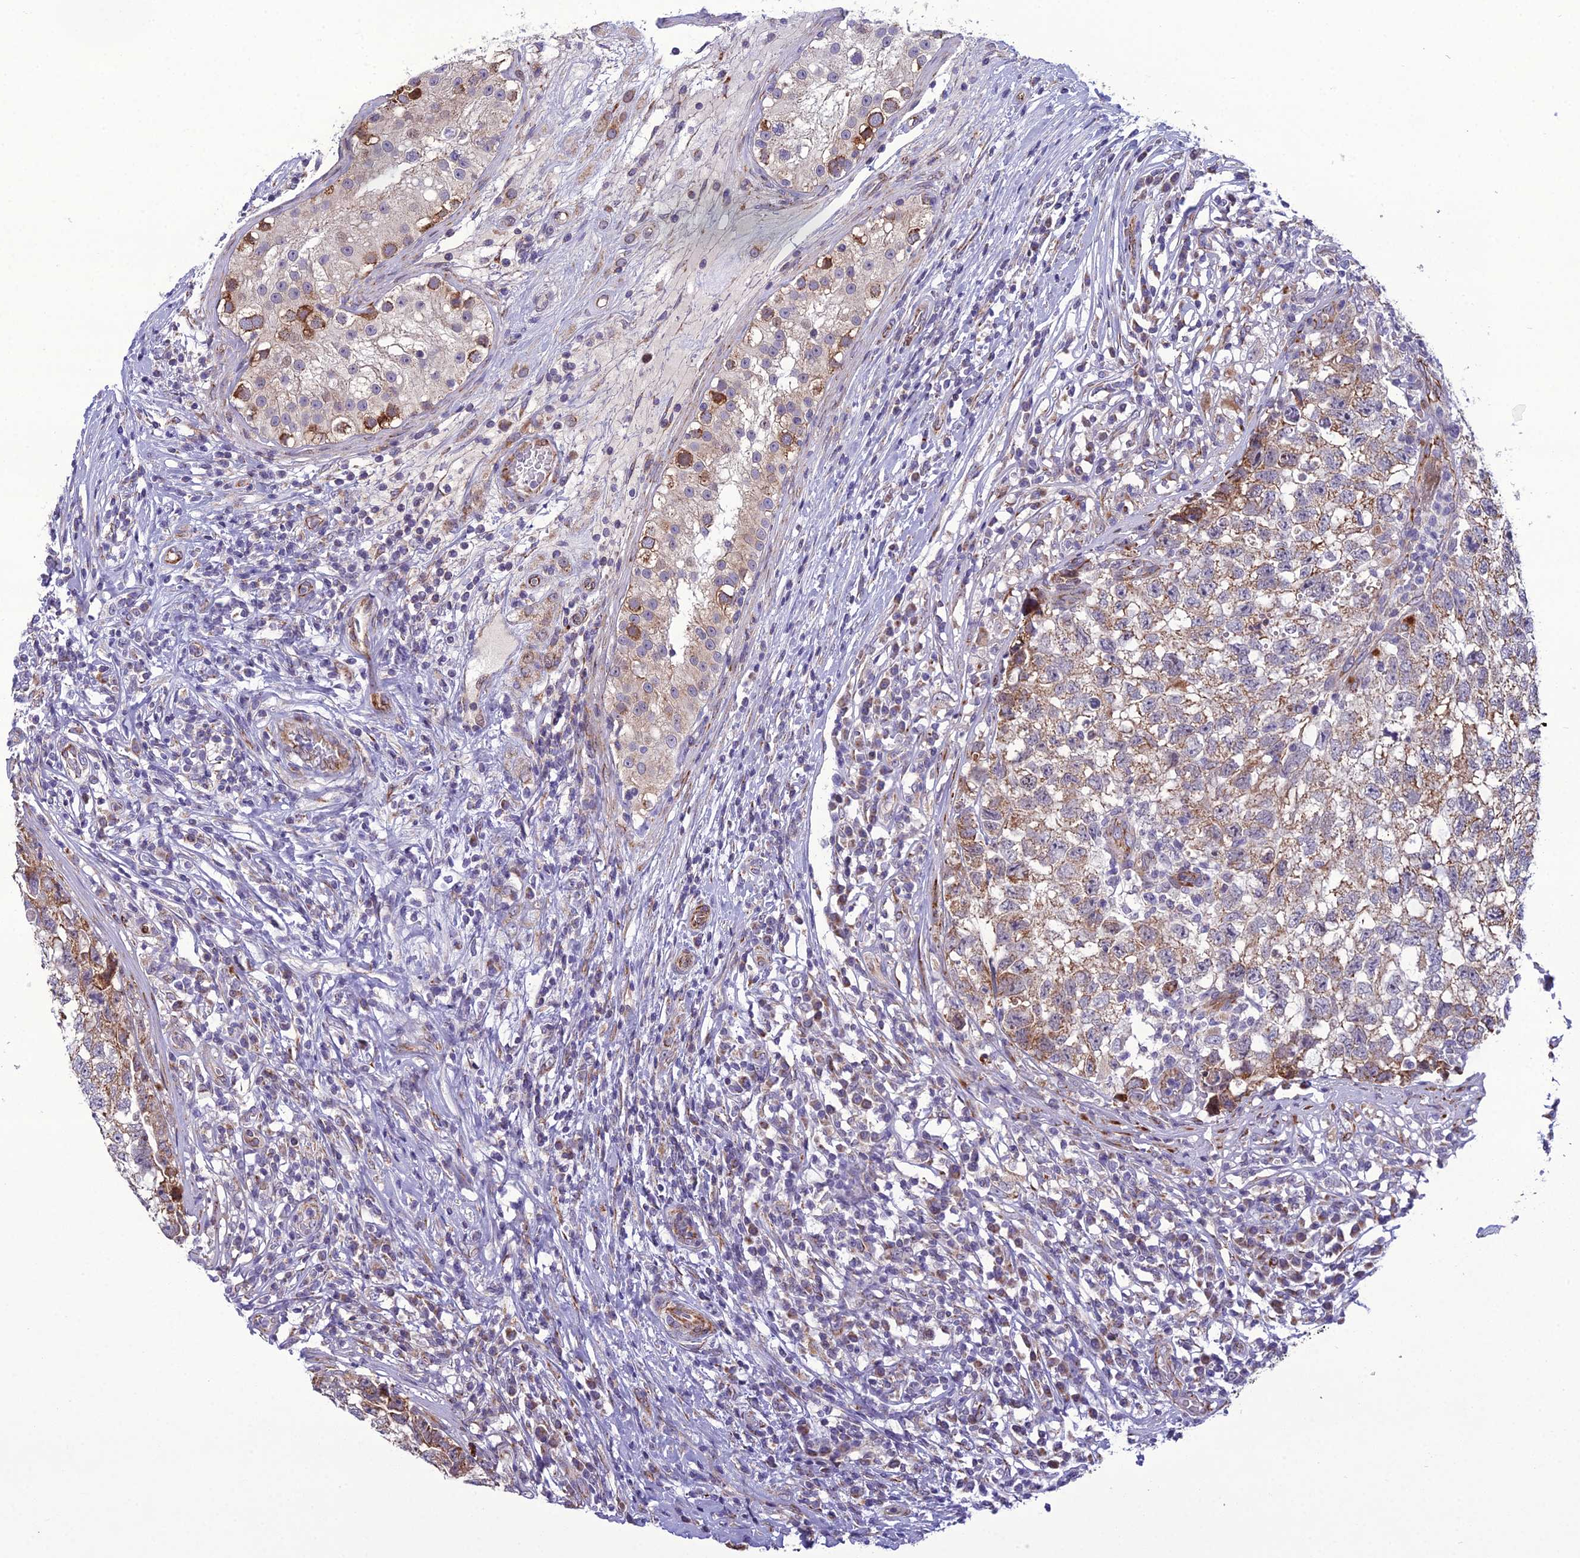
{"staining": {"intensity": "moderate", "quantity": ">75%", "location": "cytoplasmic/membranous"}, "tissue": "testis cancer", "cell_type": "Tumor cells", "image_type": "cancer", "snomed": [{"axis": "morphology", "description": "Seminoma, NOS"}, {"axis": "morphology", "description": "Carcinoma, Embryonal, NOS"}, {"axis": "topography", "description": "Testis"}], "caption": "DAB (3,3'-diaminobenzidine) immunohistochemical staining of seminoma (testis) displays moderate cytoplasmic/membranous protein expression in about >75% of tumor cells.", "gene": "NODAL", "patient": {"sex": "male", "age": 29}}